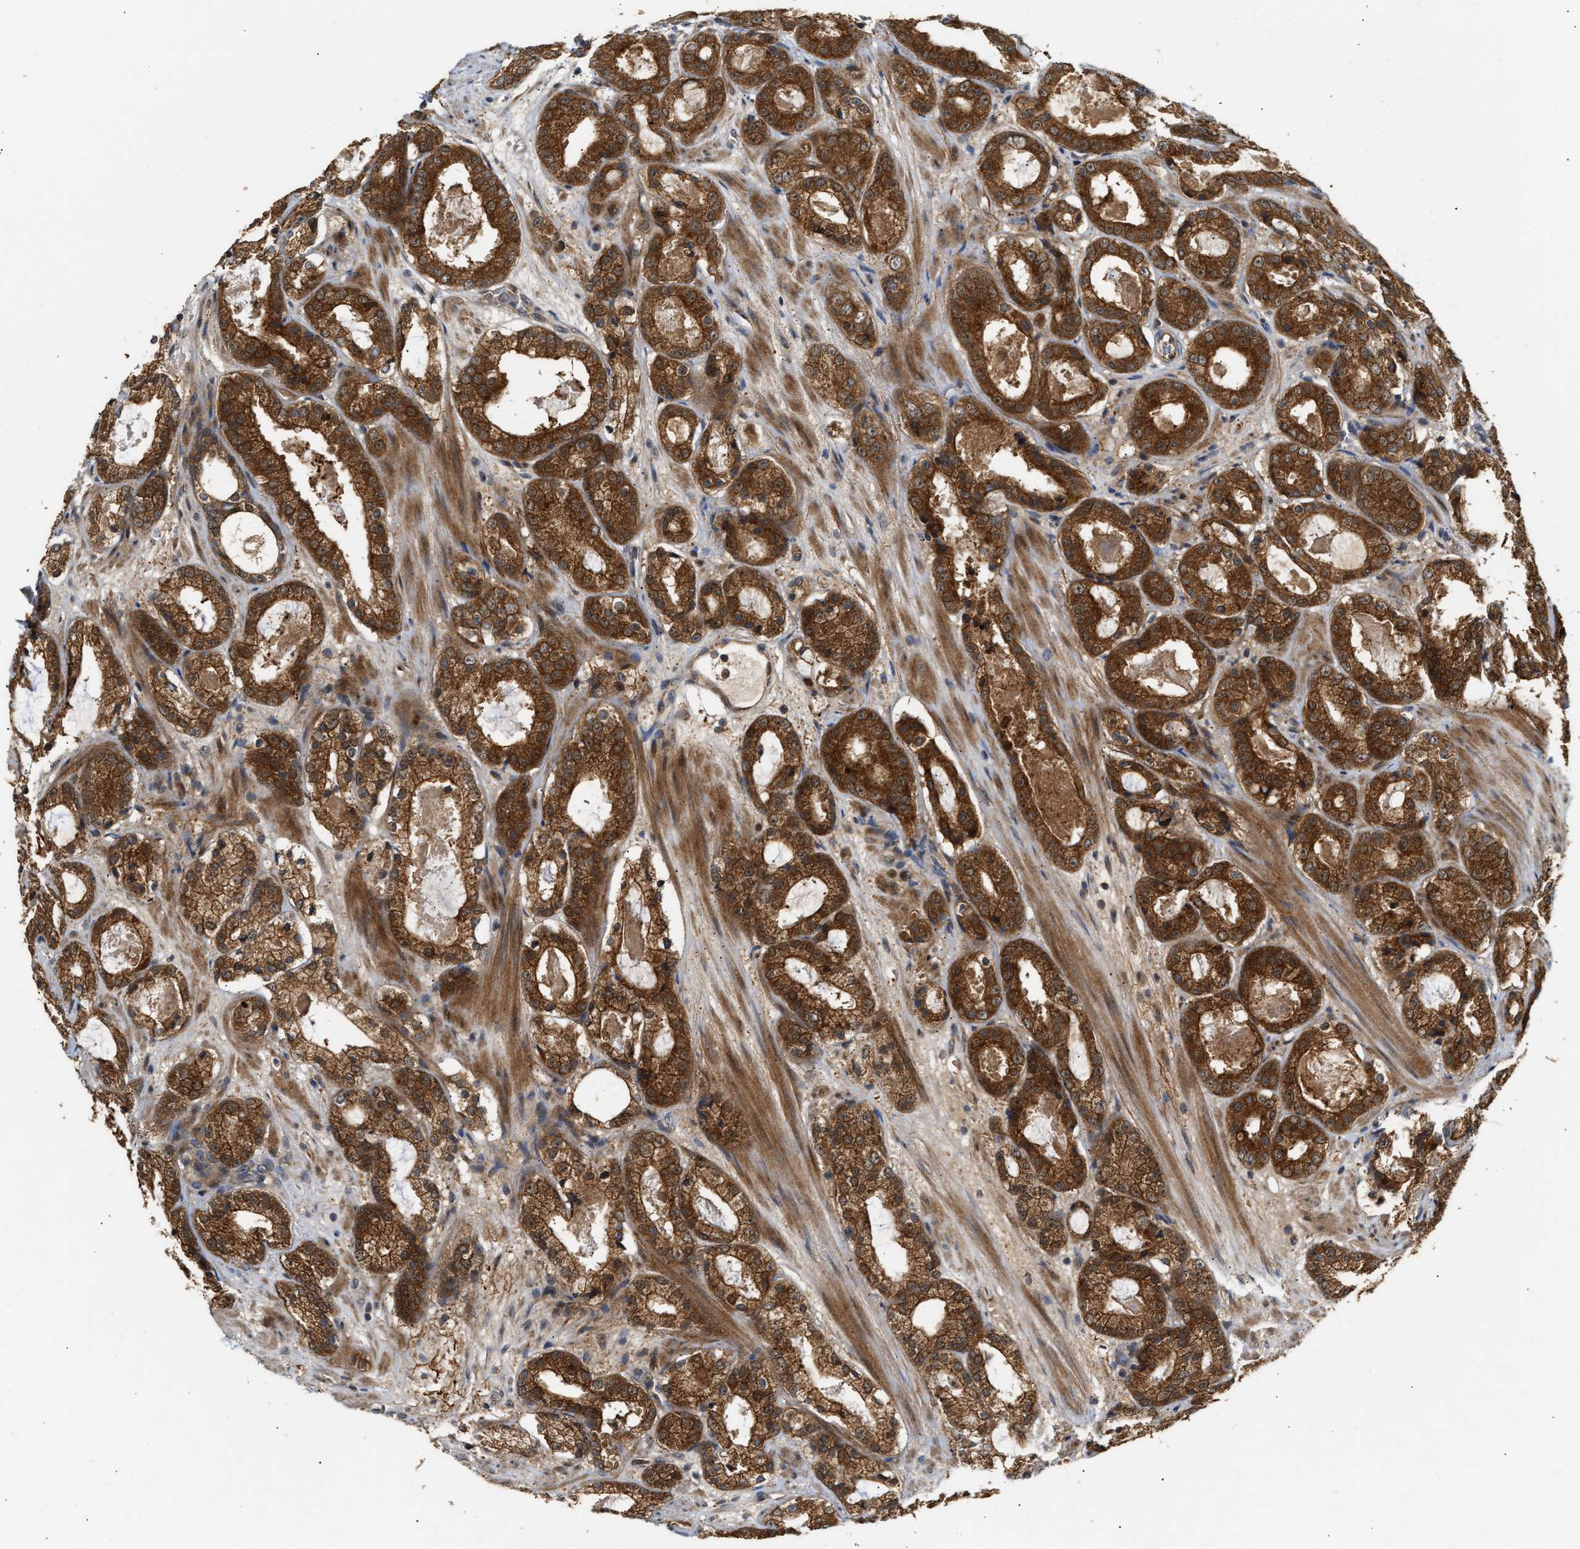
{"staining": {"intensity": "strong", "quantity": ">75%", "location": "cytoplasmic/membranous"}, "tissue": "prostate cancer", "cell_type": "Tumor cells", "image_type": "cancer", "snomed": [{"axis": "morphology", "description": "Adenocarcinoma, Low grade"}, {"axis": "topography", "description": "Prostate"}], "caption": "A high amount of strong cytoplasmic/membranous staining is identified in approximately >75% of tumor cells in adenocarcinoma (low-grade) (prostate) tissue. Using DAB (brown) and hematoxylin (blue) stains, captured at high magnification using brightfield microscopy.", "gene": "EXTL2", "patient": {"sex": "male", "age": 69}}